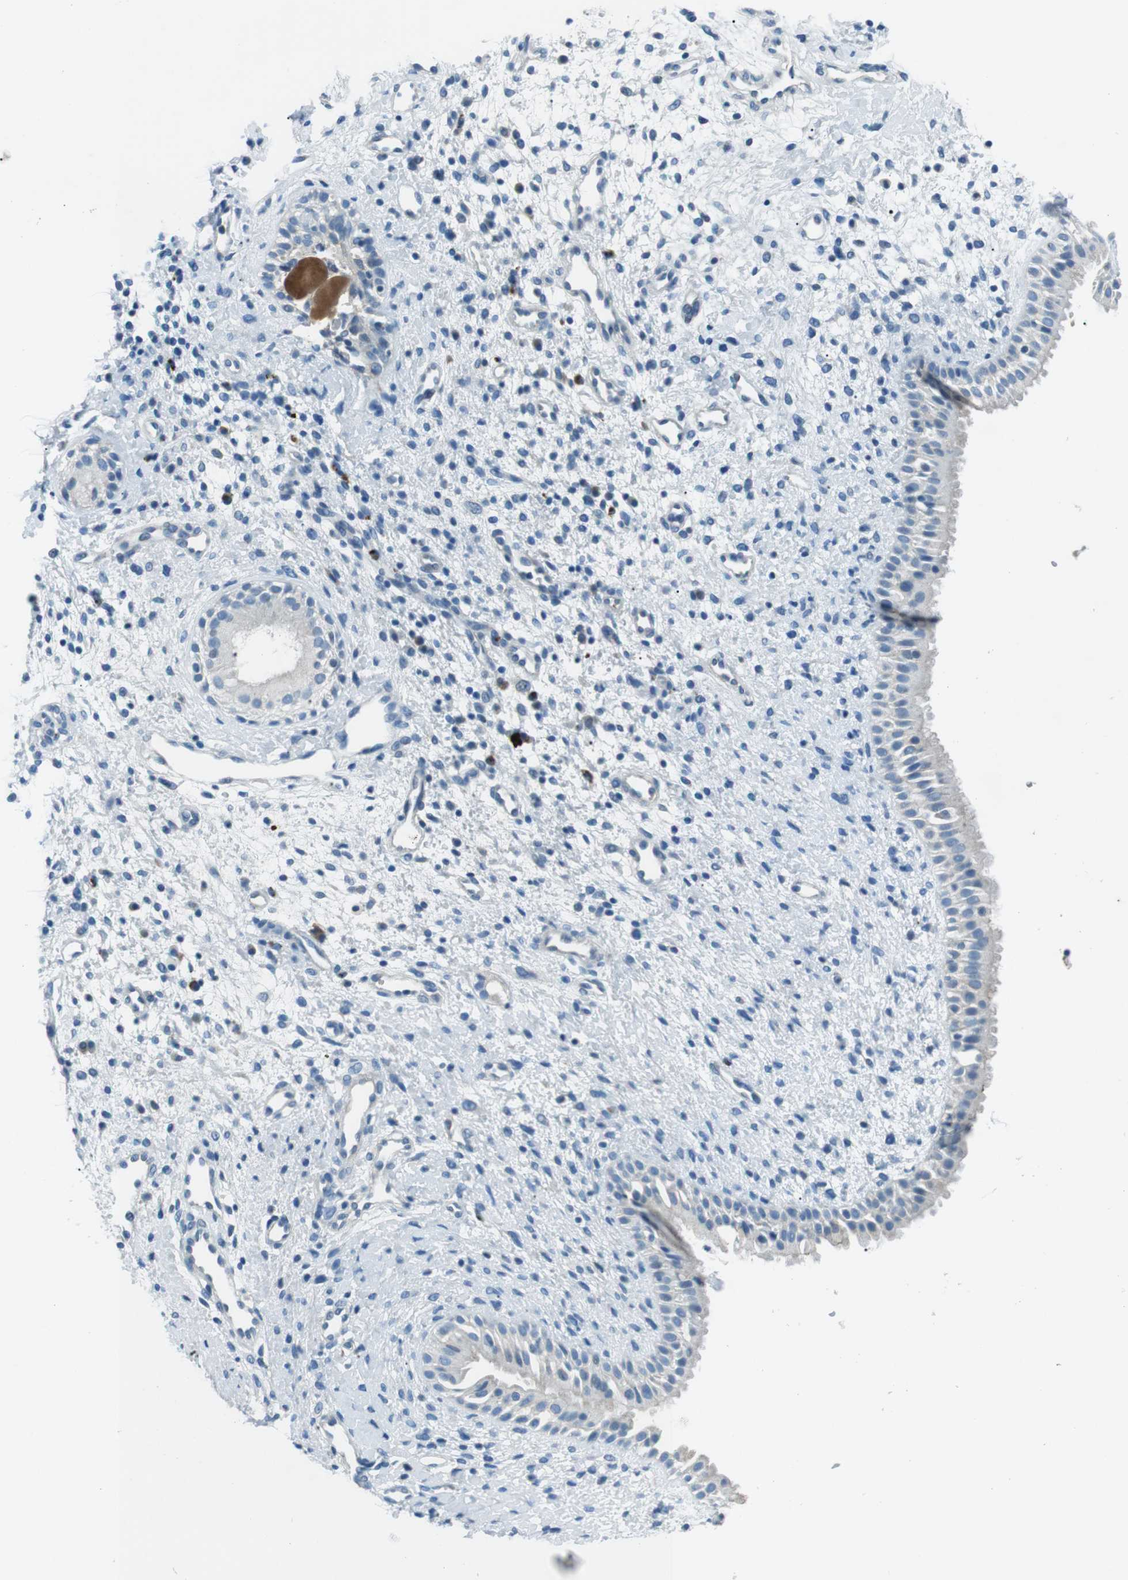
{"staining": {"intensity": "negative", "quantity": "none", "location": "none"}, "tissue": "nasopharynx", "cell_type": "Respiratory epithelial cells", "image_type": "normal", "snomed": [{"axis": "morphology", "description": "Normal tissue, NOS"}, {"axis": "topography", "description": "Nasopharynx"}], "caption": "Image shows no significant protein positivity in respiratory epithelial cells of normal nasopharynx. Nuclei are stained in blue.", "gene": "ST6GAL1", "patient": {"sex": "male", "age": 22}}